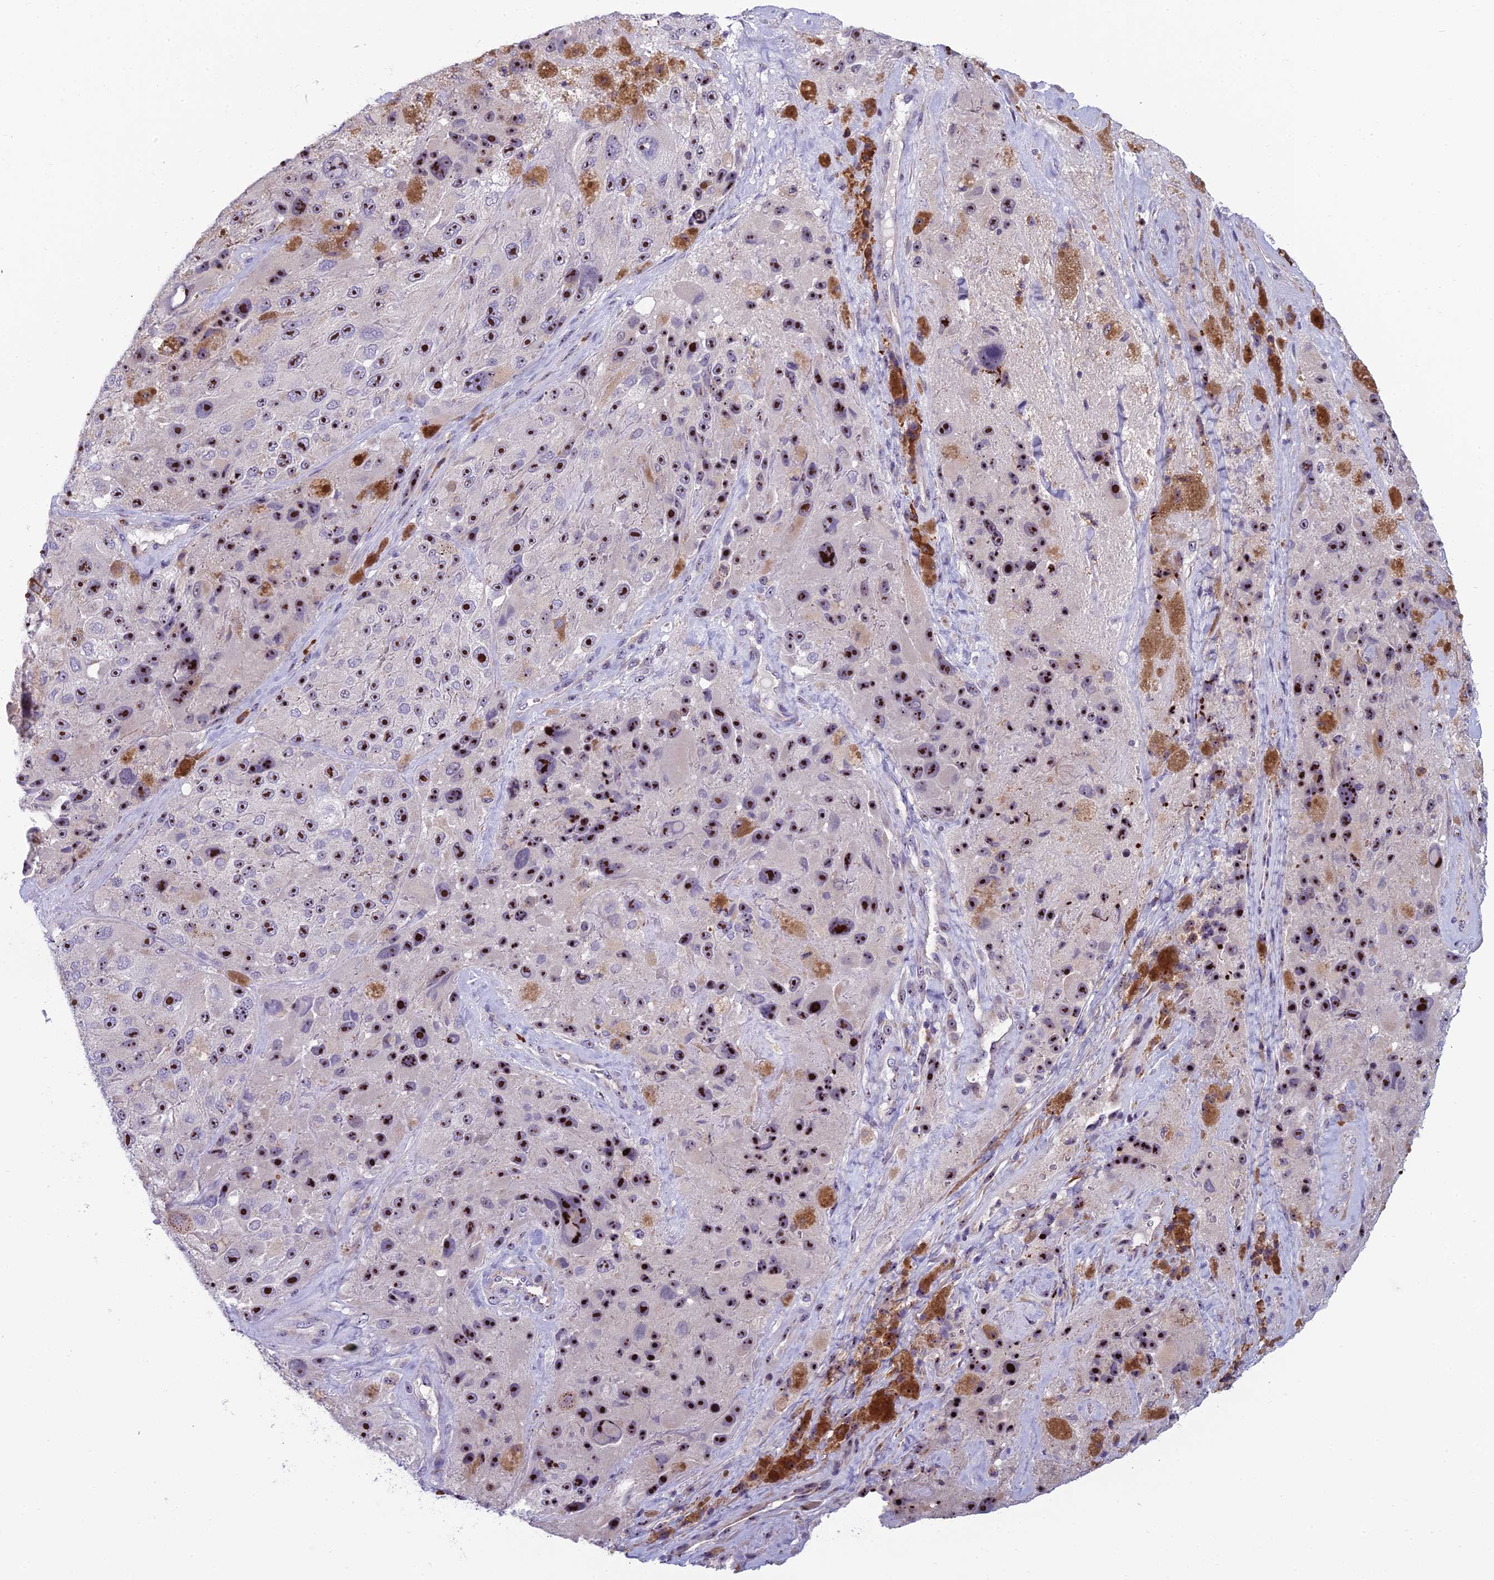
{"staining": {"intensity": "strong", "quantity": ">75%", "location": "nuclear"}, "tissue": "melanoma", "cell_type": "Tumor cells", "image_type": "cancer", "snomed": [{"axis": "morphology", "description": "Malignant melanoma, Metastatic site"}, {"axis": "topography", "description": "Lymph node"}], "caption": "Protein analysis of melanoma tissue displays strong nuclear expression in about >75% of tumor cells. (Stains: DAB in brown, nuclei in blue, Microscopy: brightfield microscopy at high magnification).", "gene": "NOC2L", "patient": {"sex": "male", "age": 62}}